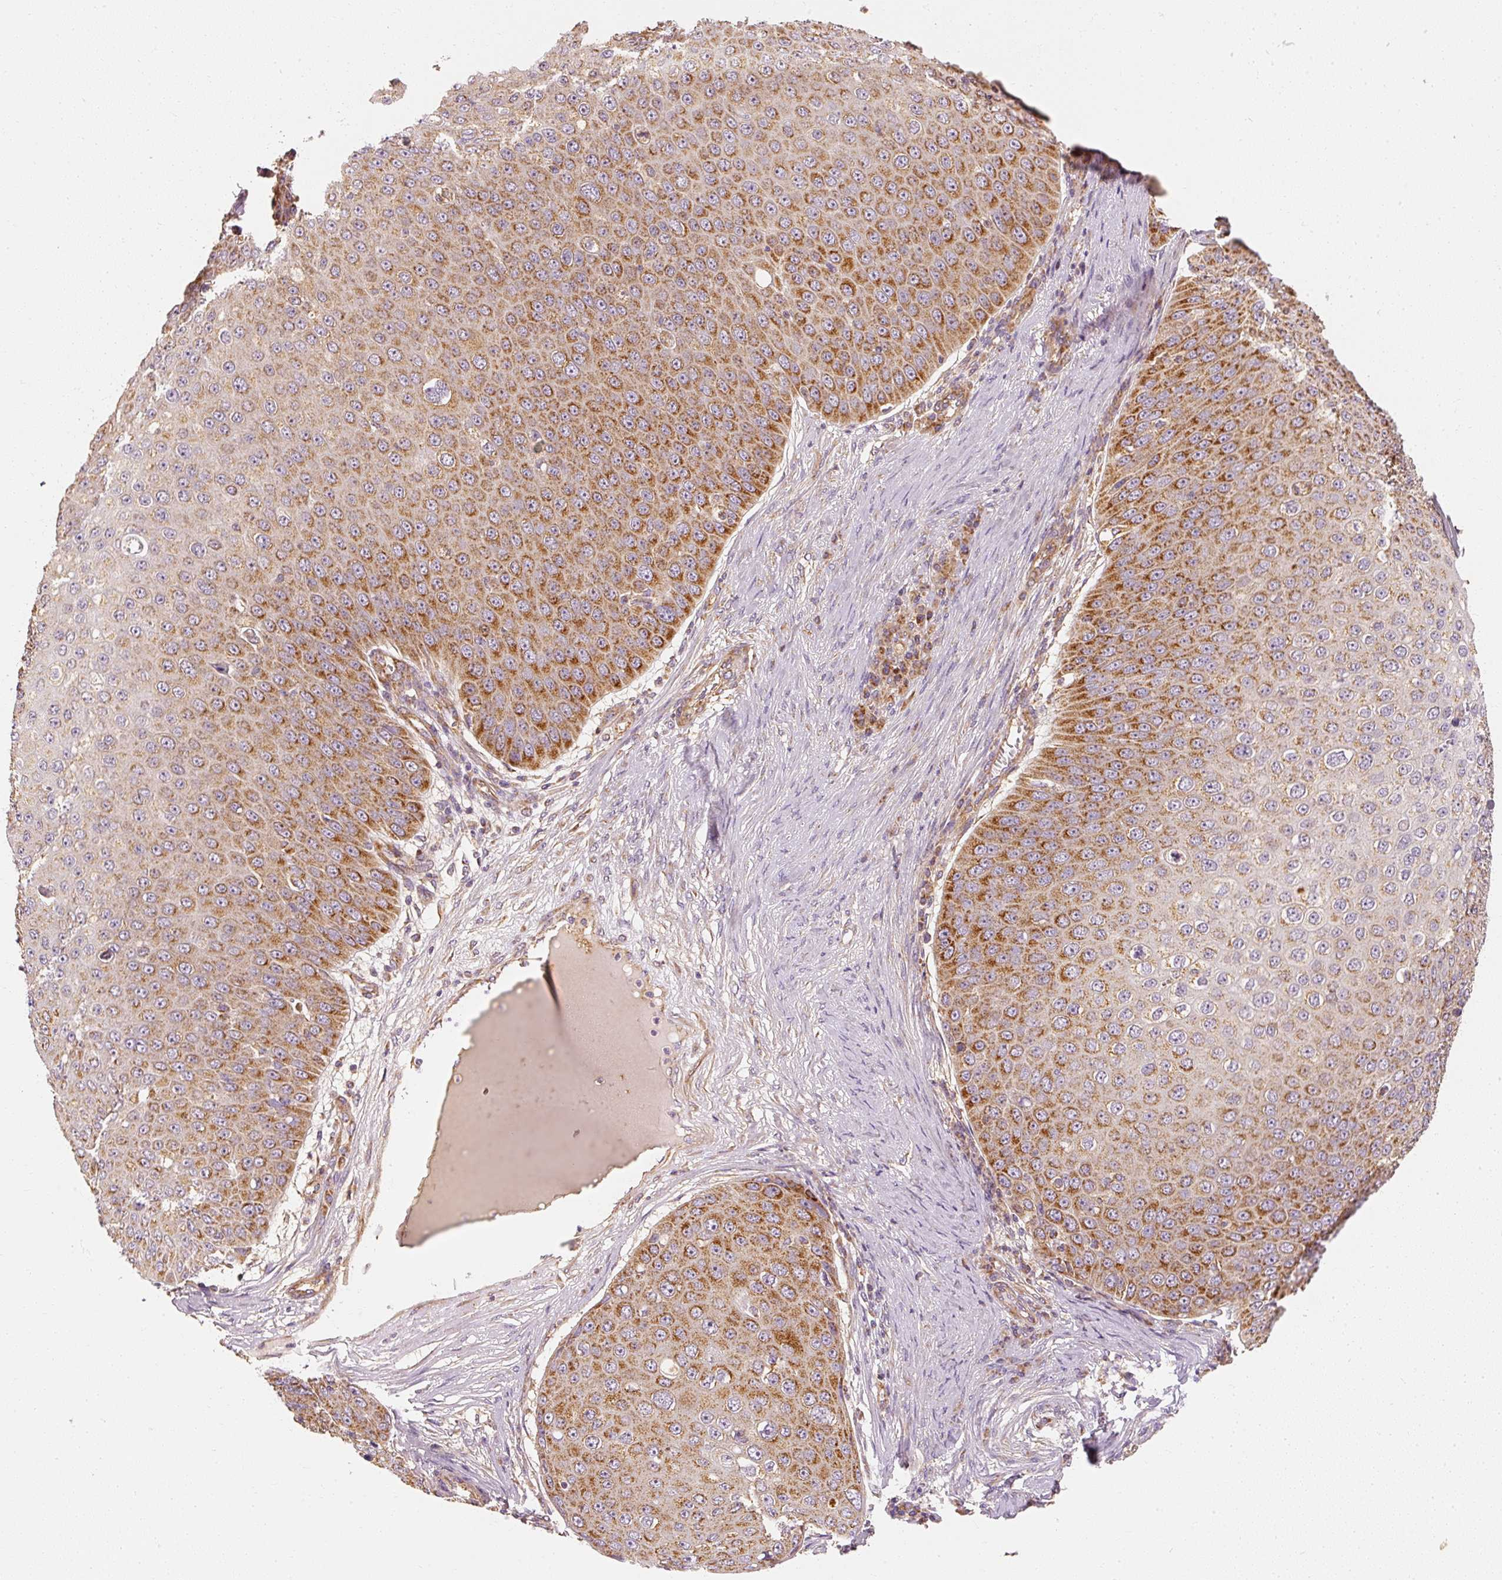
{"staining": {"intensity": "moderate", "quantity": ">75%", "location": "cytoplasmic/membranous"}, "tissue": "skin cancer", "cell_type": "Tumor cells", "image_type": "cancer", "snomed": [{"axis": "morphology", "description": "Squamous cell carcinoma, NOS"}, {"axis": "topography", "description": "Skin"}], "caption": "Immunohistochemistry photomicrograph of human skin cancer (squamous cell carcinoma) stained for a protein (brown), which exhibits medium levels of moderate cytoplasmic/membranous positivity in about >75% of tumor cells.", "gene": "TOMM40", "patient": {"sex": "male", "age": 71}}